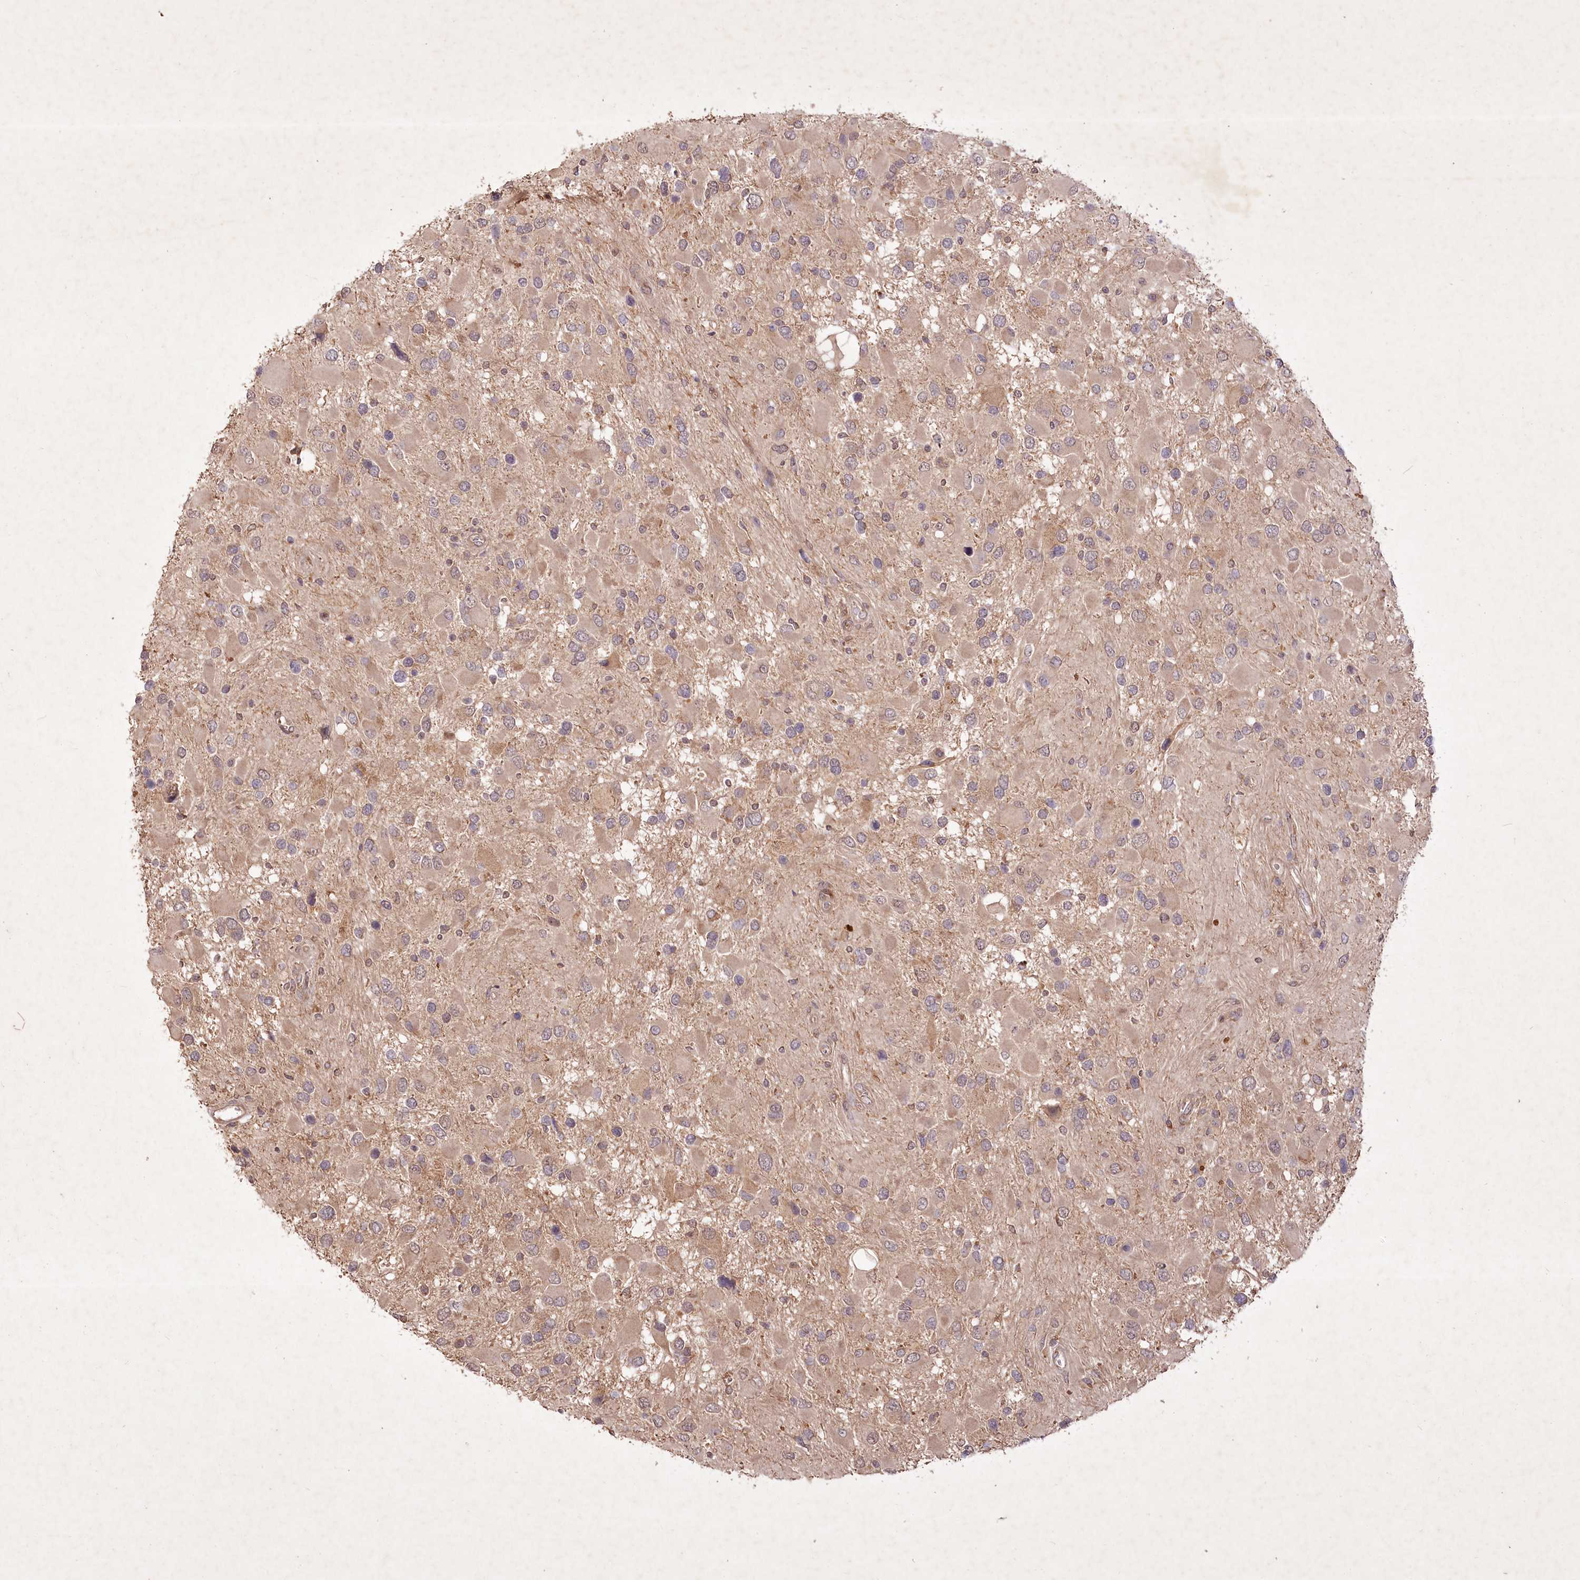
{"staining": {"intensity": "weak", "quantity": "25%-75%", "location": "cytoplasmic/membranous"}, "tissue": "glioma", "cell_type": "Tumor cells", "image_type": "cancer", "snomed": [{"axis": "morphology", "description": "Glioma, malignant, High grade"}, {"axis": "topography", "description": "Brain"}], "caption": "The immunohistochemical stain shows weak cytoplasmic/membranous positivity in tumor cells of malignant glioma (high-grade) tissue.", "gene": "IRAK1BP1", "patient": {"sex": "male", "age": 53}}